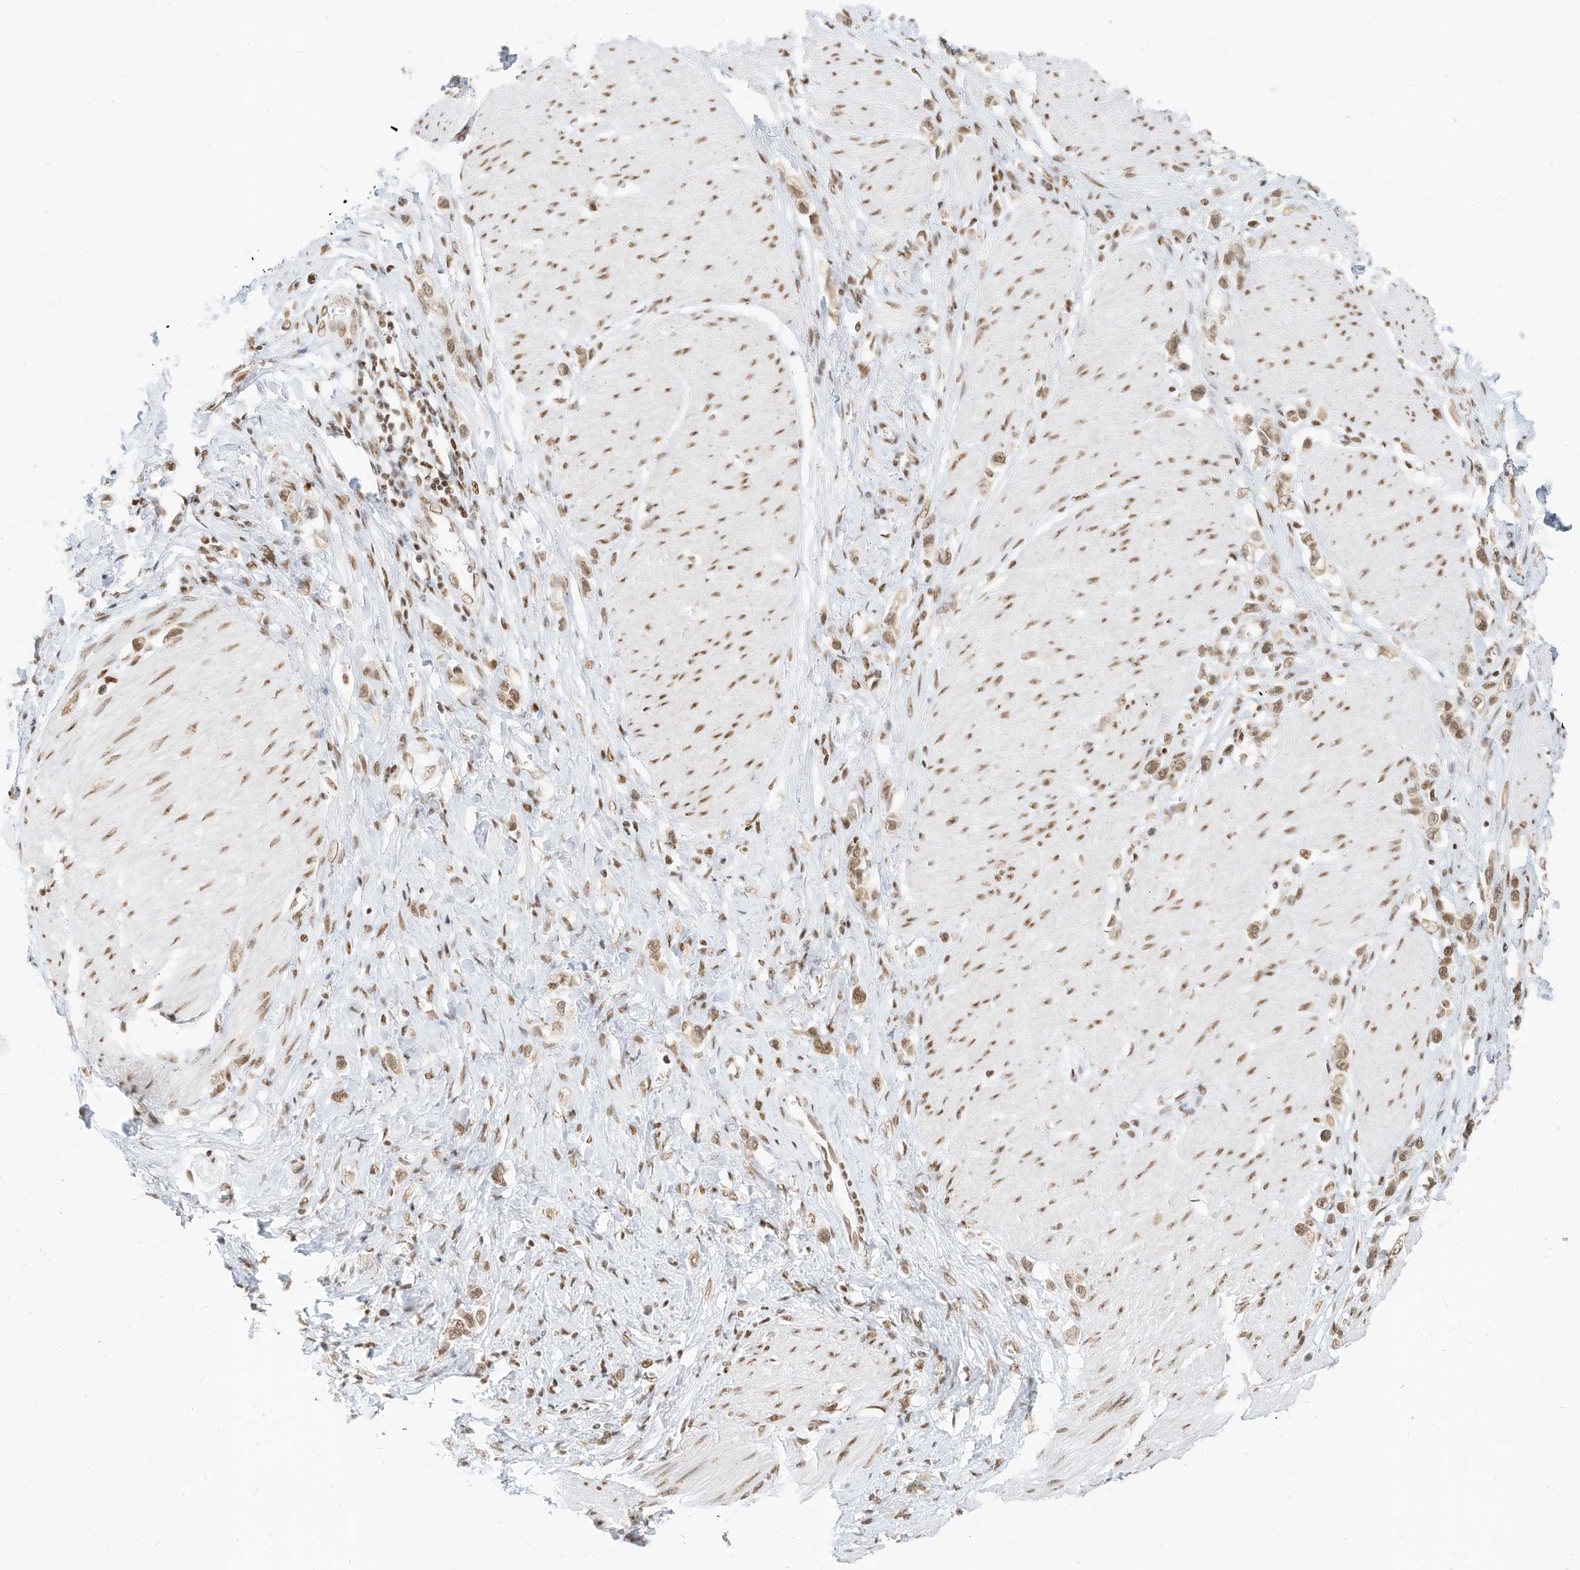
{"staining": {"intensity": "moderate", "quantity": ">75%", "location": "nuclear"}, "tissue": "stomach cancer", "cell_type": "Tumor cells", "image_type": "cancer", "snomed": [{"axis": "morphology", "description": "Normal tissue, NOS"}, {"axis": "morphology", "description": "Adenocarcinoma, NOS"}, {"axis": "topography", "description": "Stomach, upper"}, {"axis": "topography", "description": "Stomach"}], "caption": "IHC micrograph of adenocarcinoma (stomach) stained for a protein (brown), which displays medium levels of moderate nuclear positivity in approximately >75% of tumor cells.", "gene": "SMARCA2", "patient": {"sex": "female", "age": 65}}